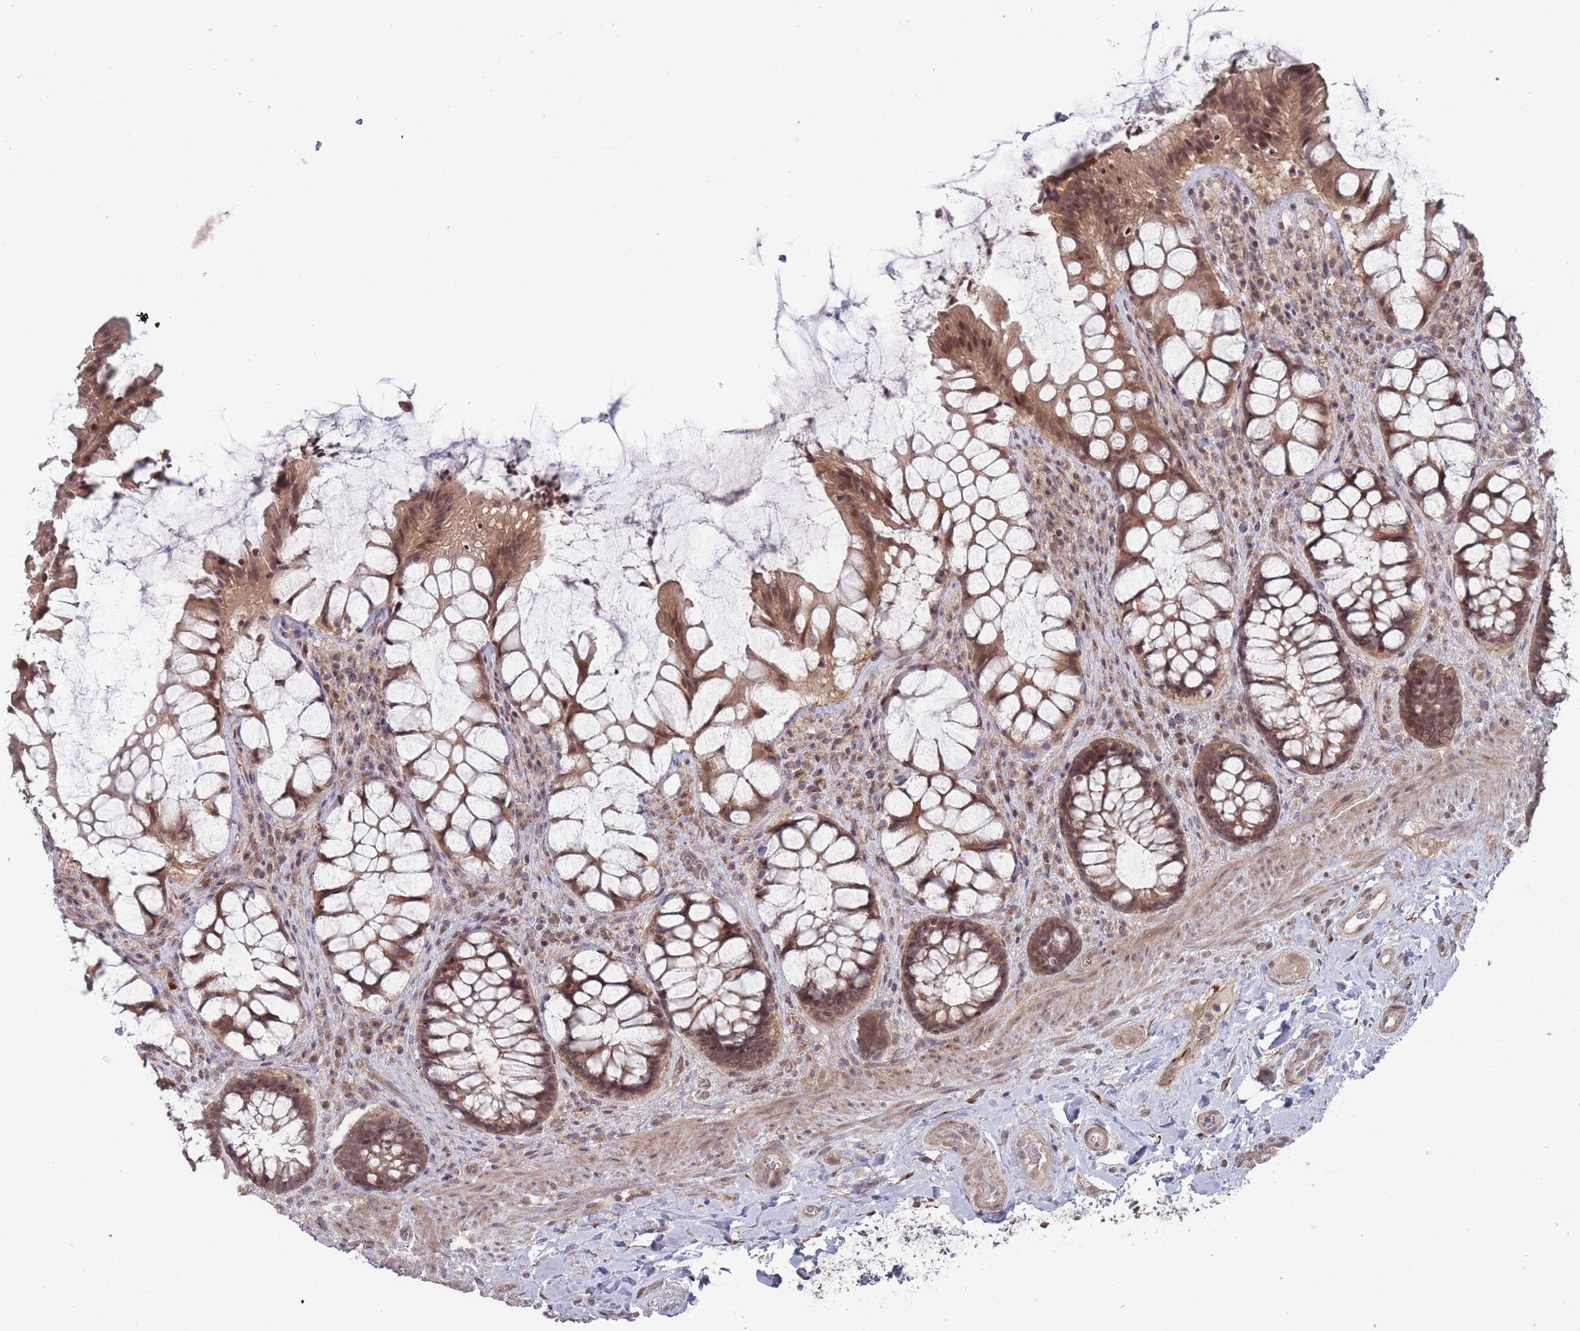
{"staining": {"intensity": "moderate", "quantity": ">75%", "location": "cytoplasmic/membranous,nuclear"}, "tissue": "rectum", "cell_type": "Glandular cells", "image_type": "normal", "snomed": [{"axis": "morphology", "description": "Normal tissue, NOS"}, {"axis": "topography", "description": "Rectum"}], "caption": "This image displays unremarkable rectum stained with IHC to label a protein in brown. The cytoplasmic/membranous,nuclear of glandular cells show moderate positivity for the protein. Nuclei are counter-stained blue.", "gene": "CNTRL", "patient": {"sex": "female", "age": 58}}